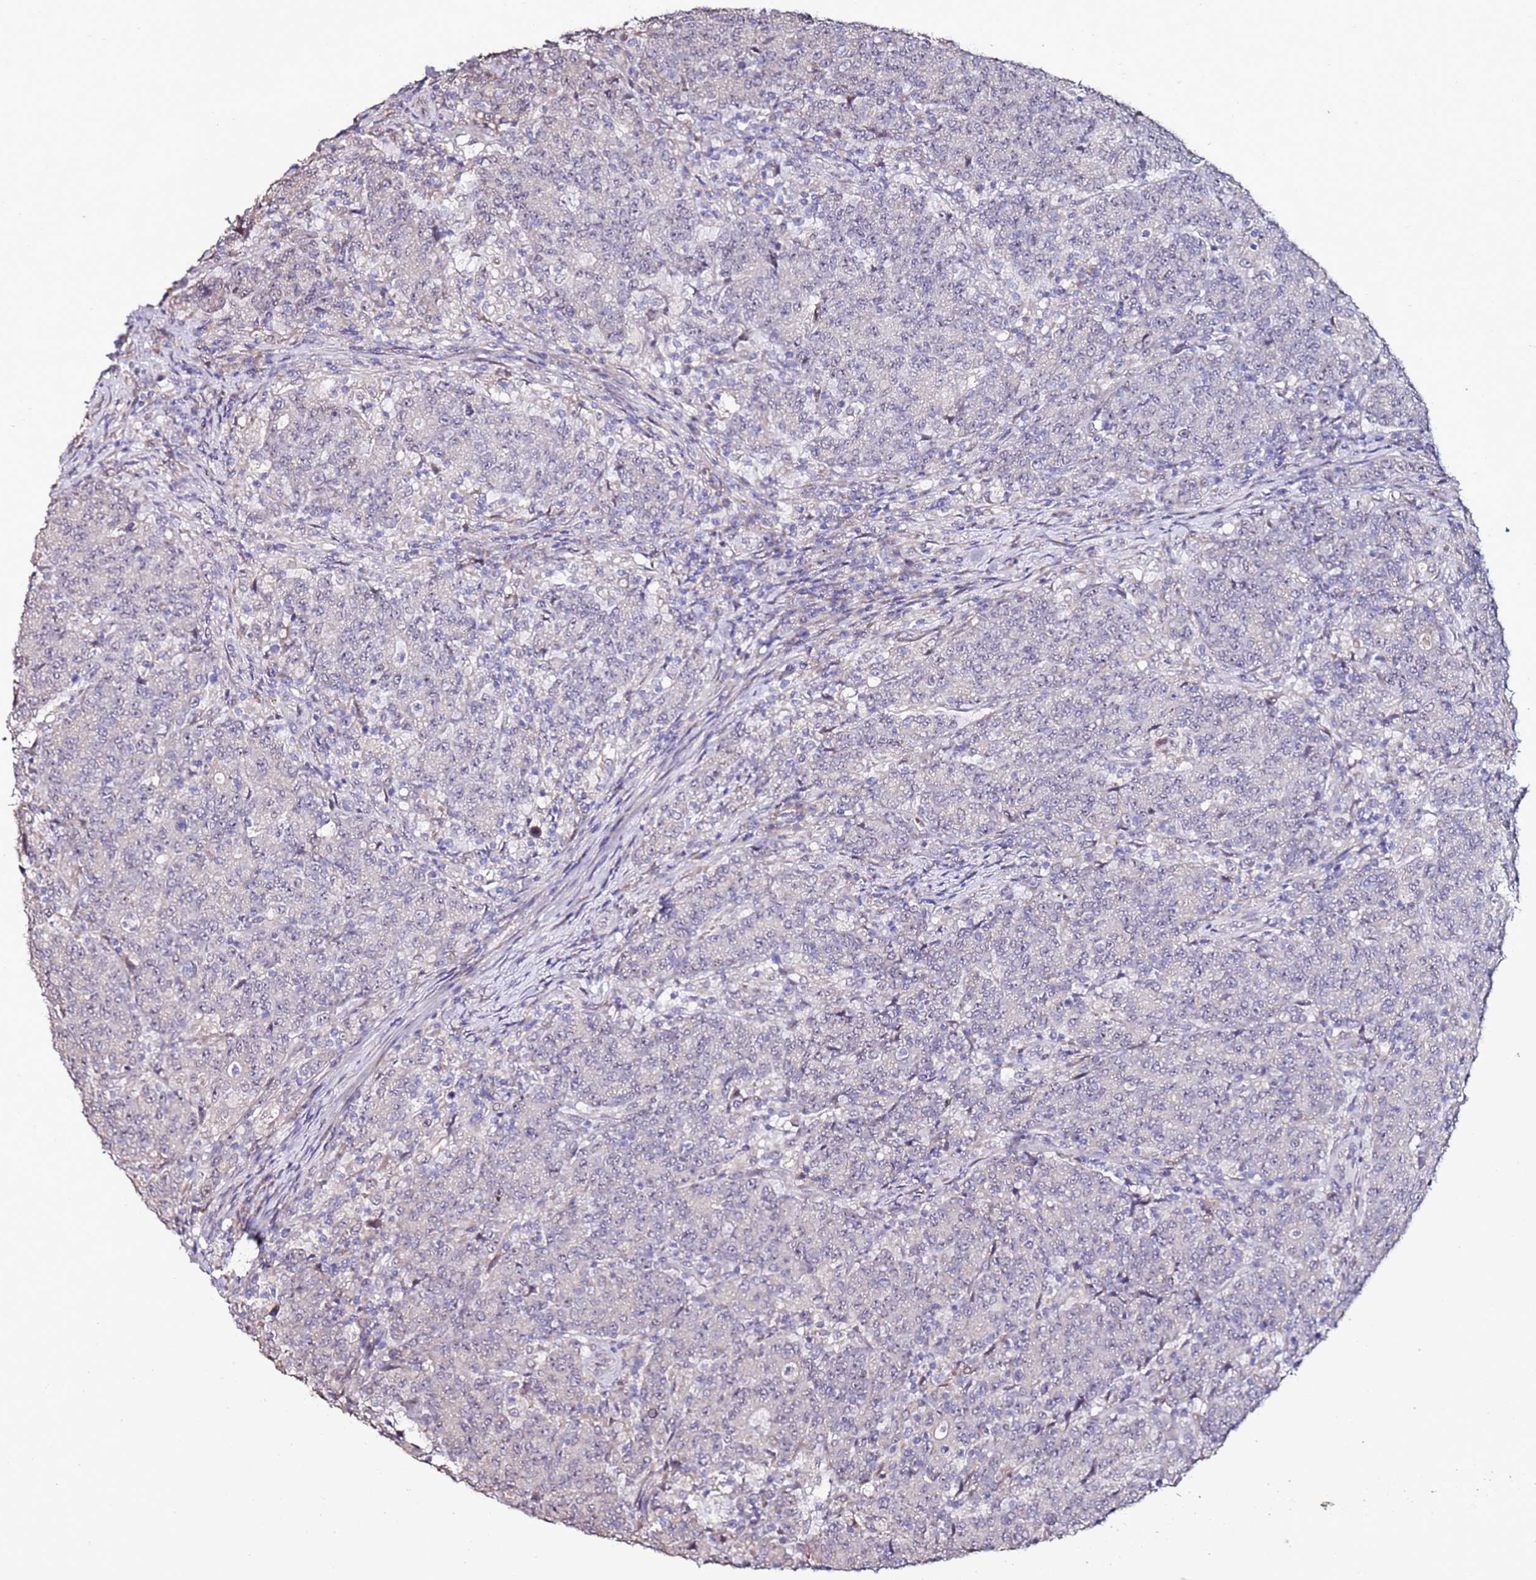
{"staining": {"intensity": "negative", "quantity": "none", "location": "none"}, "tissue": "colorectal cancer", "cell_type": "Tumor cells", "image_type": "cancer", "snomed": [{"axis": "morphology", "description": "Adenocarcinoma, NOS"}, {"axis": "topography", "description": "Colon"}], "caption": "Immunohistochemistry (IHC) micrograph of colorectal cancer (adenocarcinoma) stained for a protein (brown), which displays no expression in tumor cells.", "gene": "C3orf80", "patient": {"sex": "female", "age": 75}}